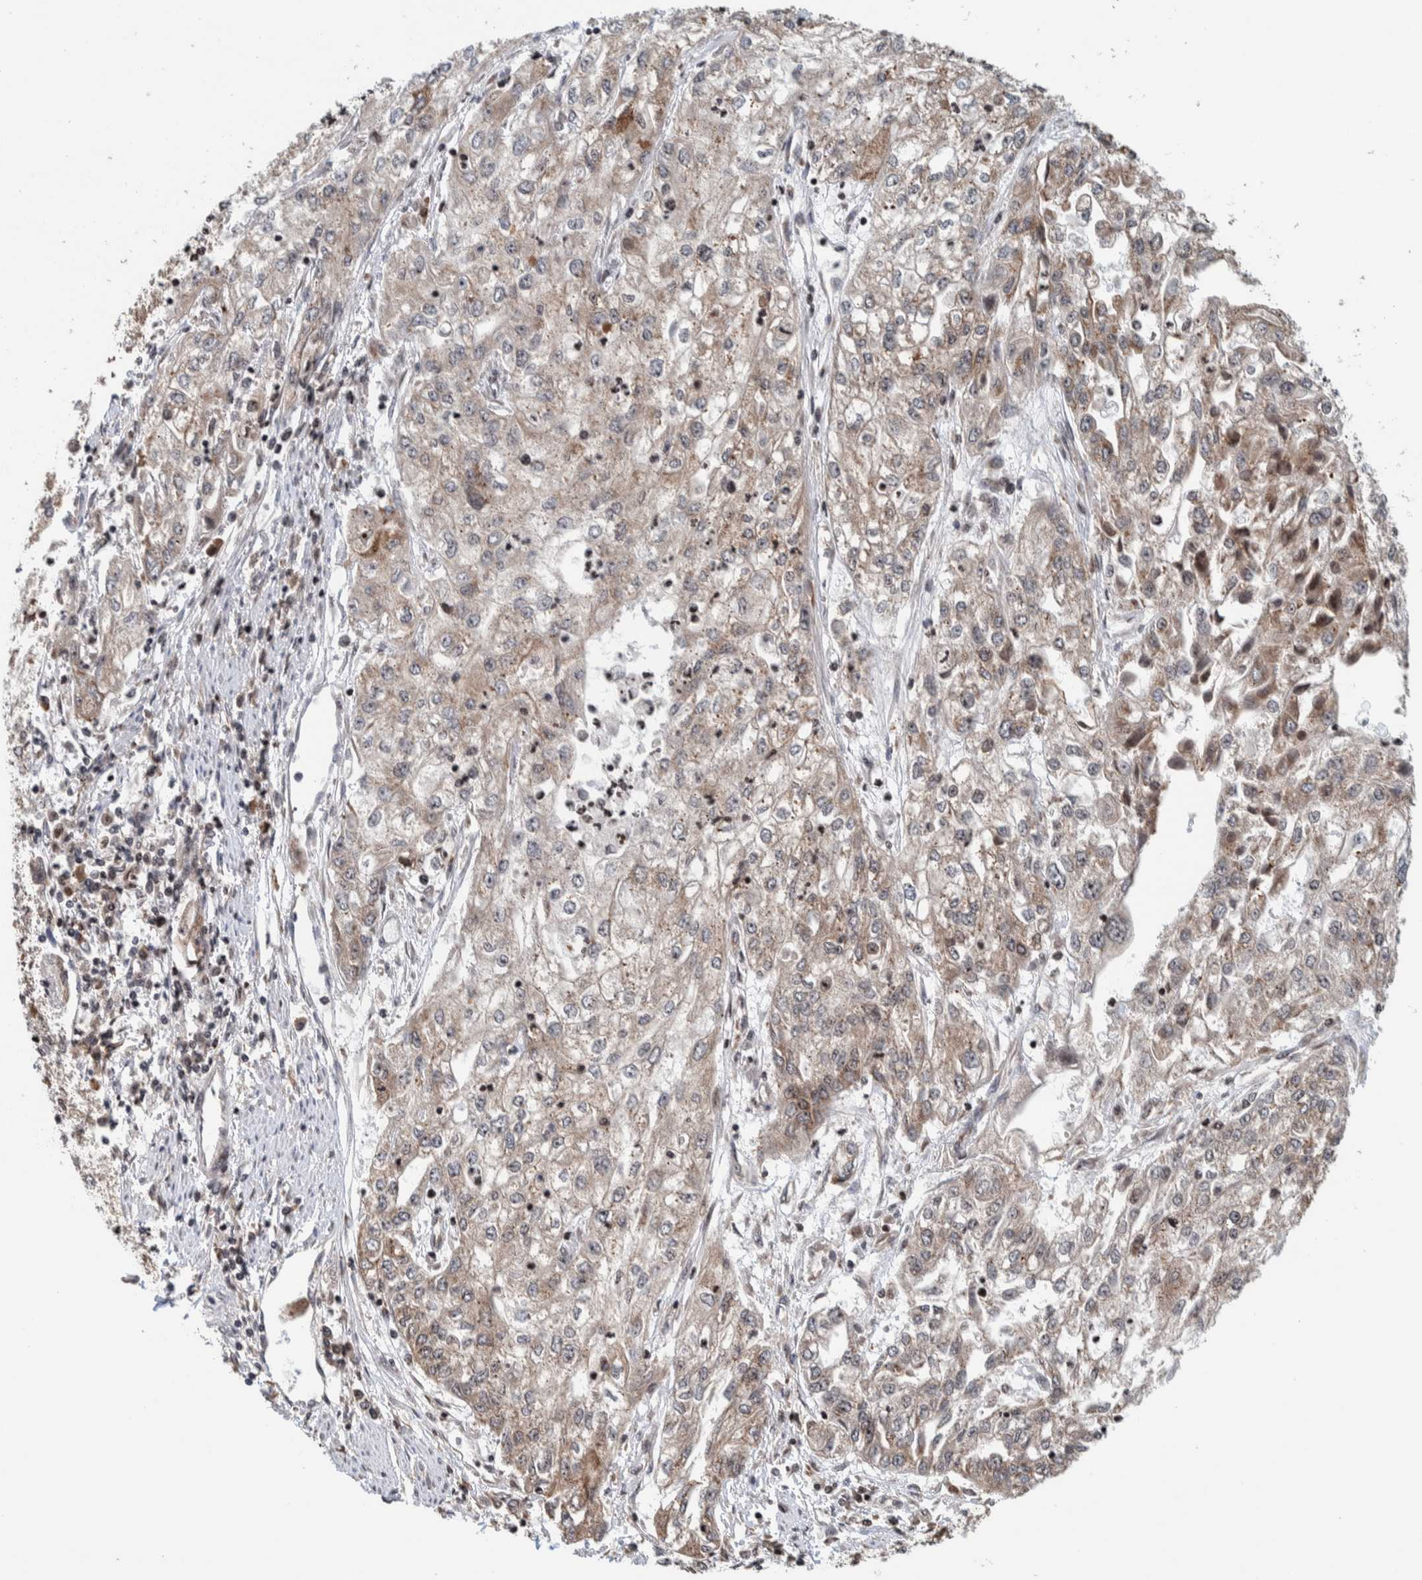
{"staining": {"intensity": "weak", "quantity": "<25%", "location": "cytoplasmic/membranous"}, "tissue": "endometrial cancer", "cell_type": "Tumor cells", "image_type": "cancer", "snomed": [{"axis": "morphology", "description": "Adenocarcinoma, NOS"}, {"axis": "topography", "description": "Endometrium"}], "caption": "Immunohistochemistry micrograph of neoplastic tissue: human endometrial cancer stained with DAB reveals no significant protein staining in tumor cells. (Stains: DAB (3,3'-diaminobenzidine) immunohistochemistry with hematoxylin counter stain, Microscopy: brightfield microscopy at high magnification).", "gene": "CCDC182", "patient": {"sex": "female", "age": 49}}